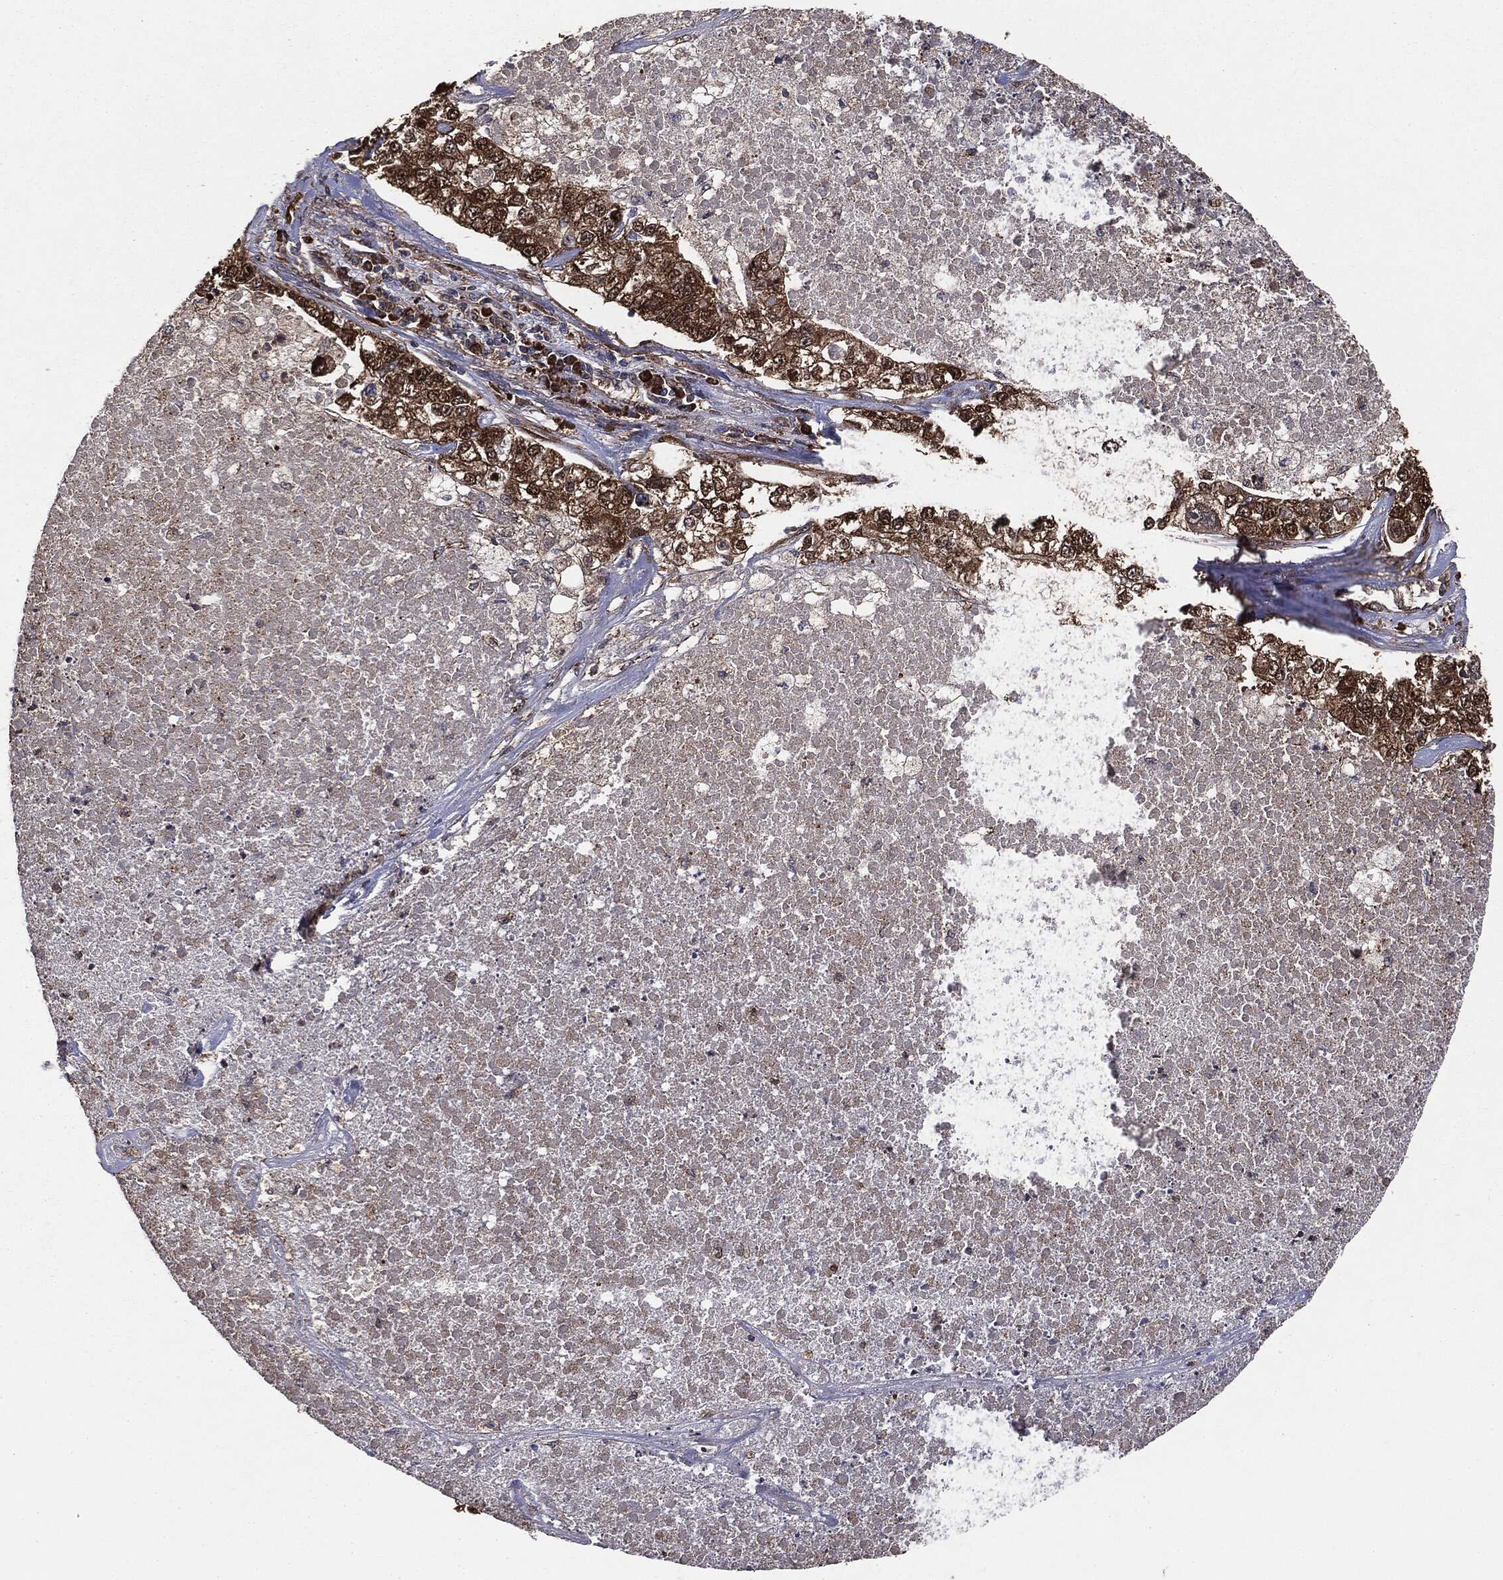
{"staining": {"intensity": "moderate", "quantity": ">75%", "location": "cytoplasmic/membranous"}, "tissue": "lung cancer", "cell_type": "Tumor cells", "image_type": "cancer", "snomed": [{"axis": "morphology", "description": "Adenocarcinoma, NOS"}, {"axis": "topography", "description": "Lung"}], "caption": "Immunohistochemical staining of lung cancer shows medium levels of moderate cytoplasmic/membranous expression in approximately >75% of tumor cells.", "gene": "NME1", "patient": {"sex": "male", "age": 49}}